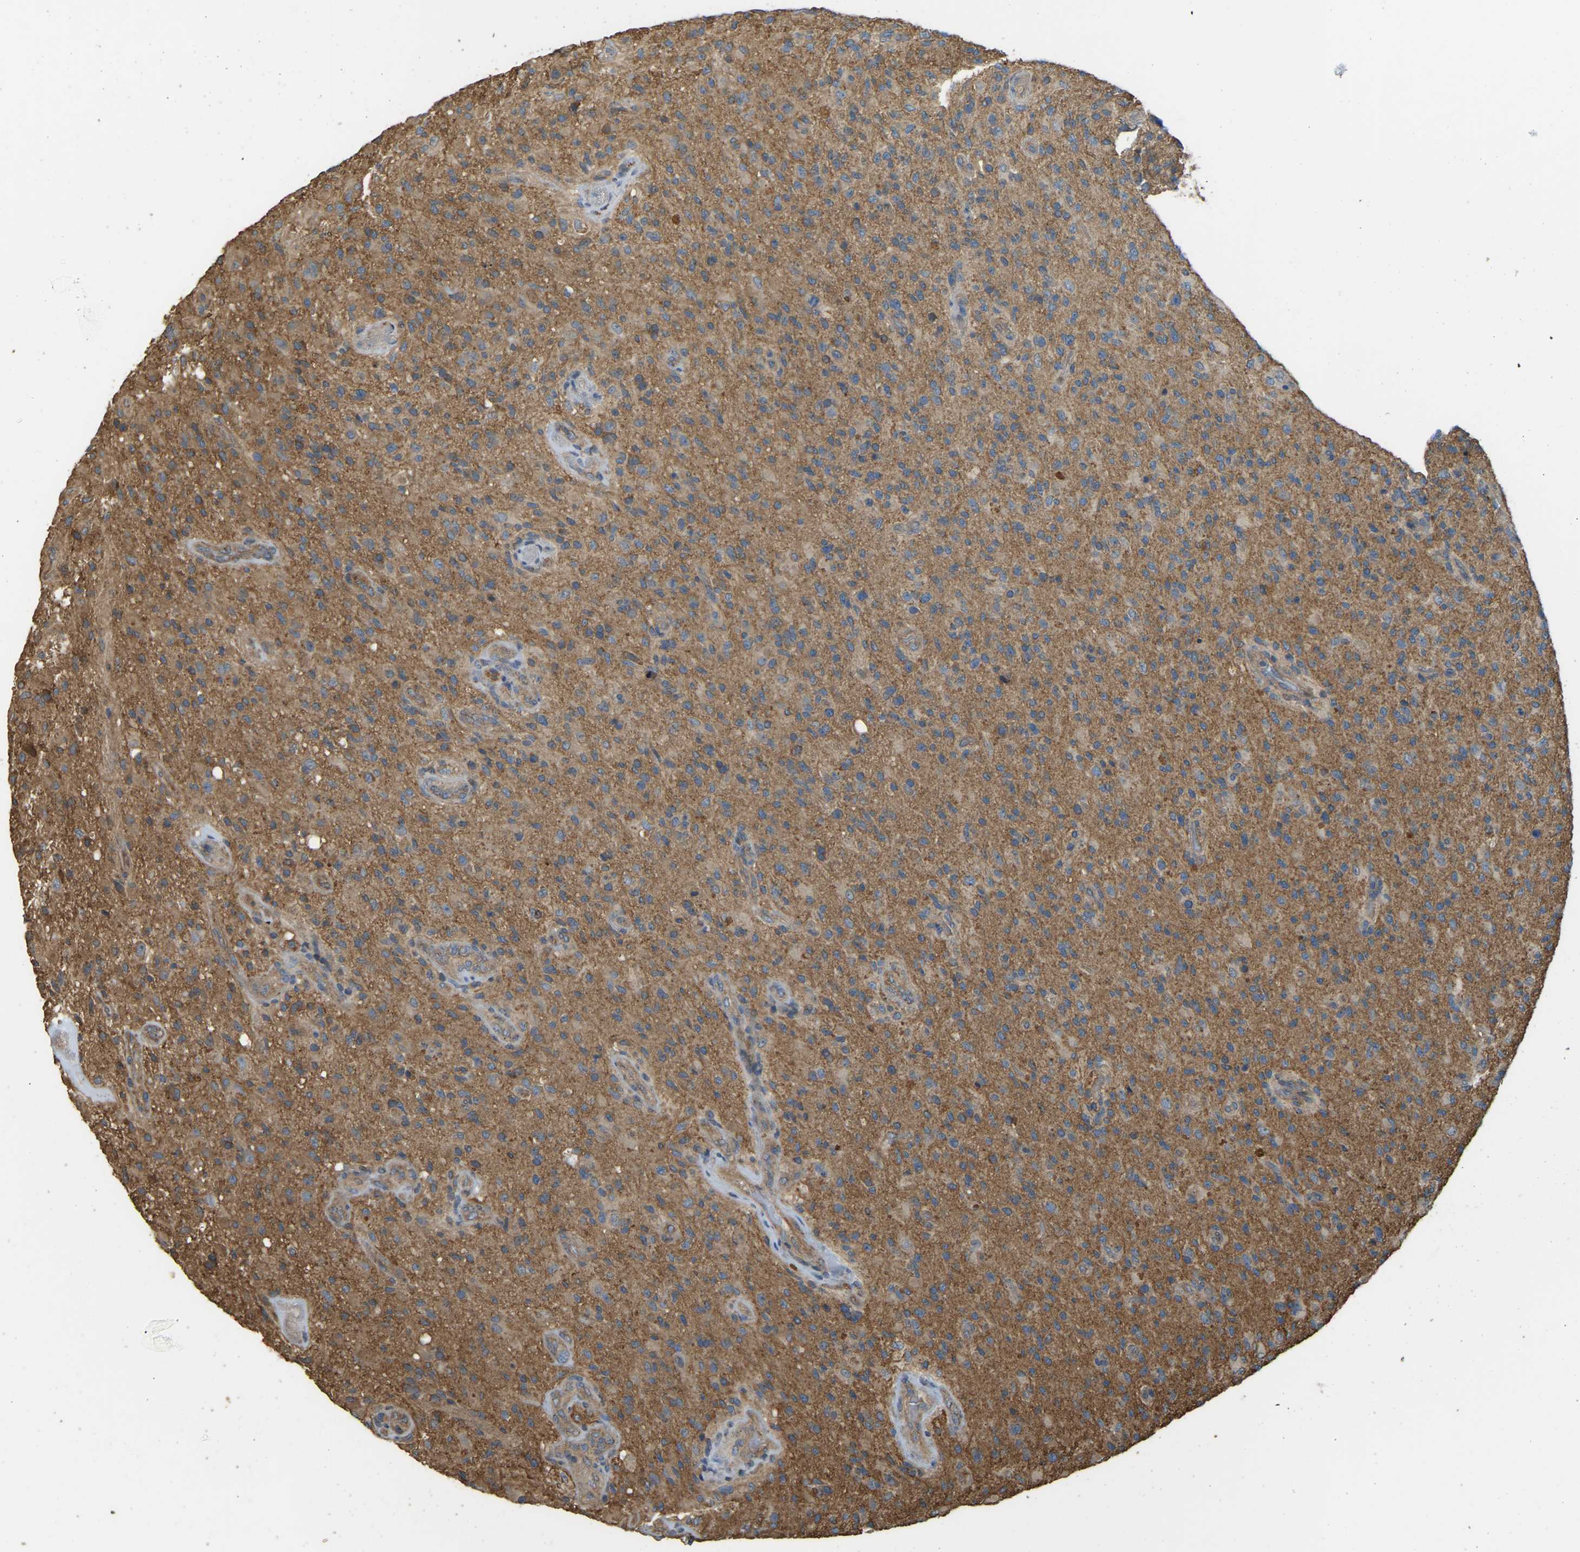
{"staining": {"intensity": "moderate", "quantity": ">75%", "location": "cytoplasmic/membranous"}, "tissue": "glioma", "cell_type": "Tumor cells", "image_type": "cancer", "snomed": [{"axis": "morphology", "description": "Glioma, malignant, High grade"}, {"axis": "topography", "description": "Brain"}], "caption": "This photomicrograph reveals immunohistochemistry (IHC) staining of human glioma, with medium moderate cytoplasmic/membranous expression in approximately >75% of tumor cells.", "gene": "GNG2", "patient": {"sex": "male", "age": 71}}